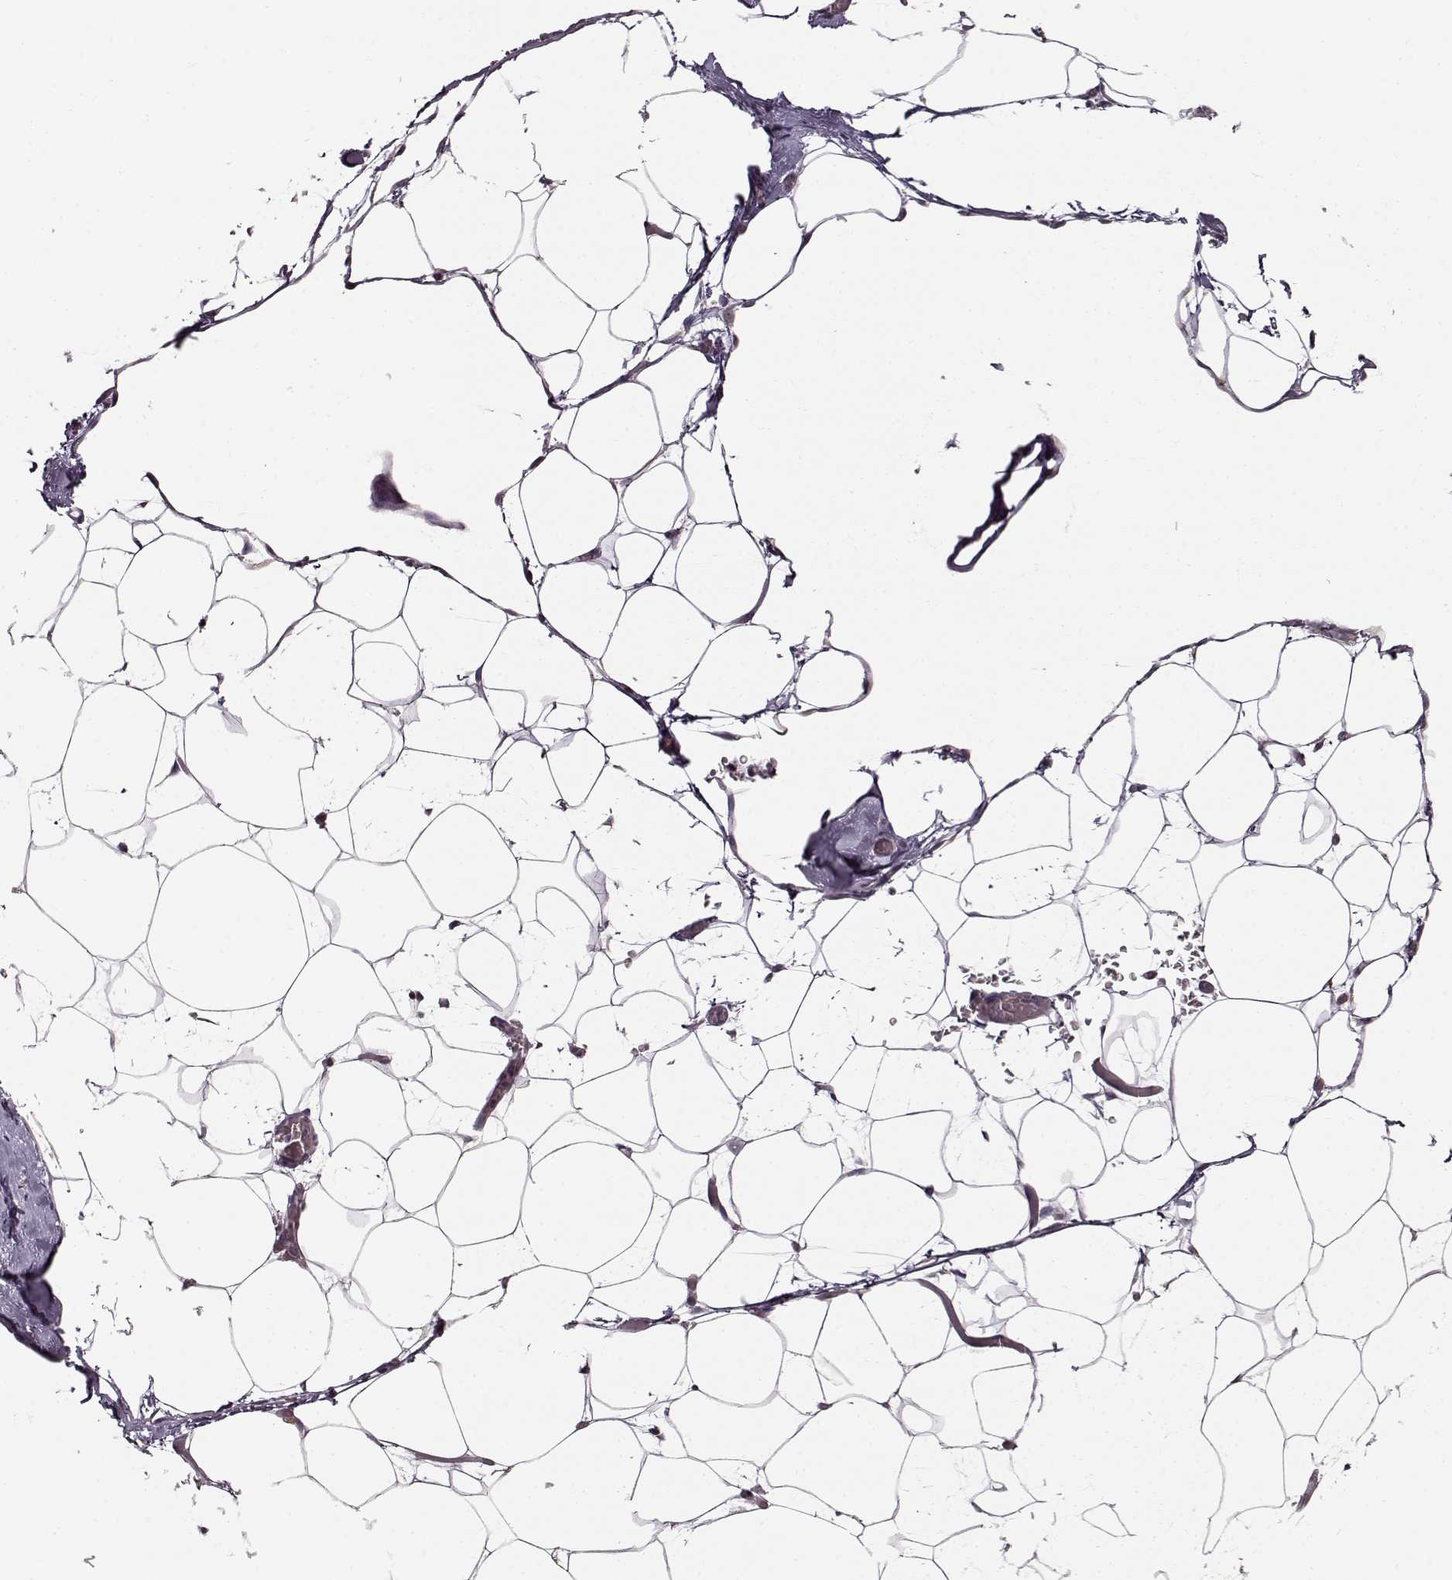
{"staining": {"intensity": "negative", "quantity": "none", "location": "none"}, "tissue": "adipose tissue", "cell_type": "Adipocytes", "image_type": "normal", "snomed": [{"axis": "morphology", "description": "Normal tissue, NOS"}, {"axis": "topography", "description": "Adipose tissue"}], "caption": "IHC histopathology image of unremarkable adipose tissue: adipose tissue stained with DAB (3,3'-diaminobenzidine) reveals no significant protein expression in adipocytes.", "gene": "FSHB", "patient": {"sex": "male", "age": 57}}